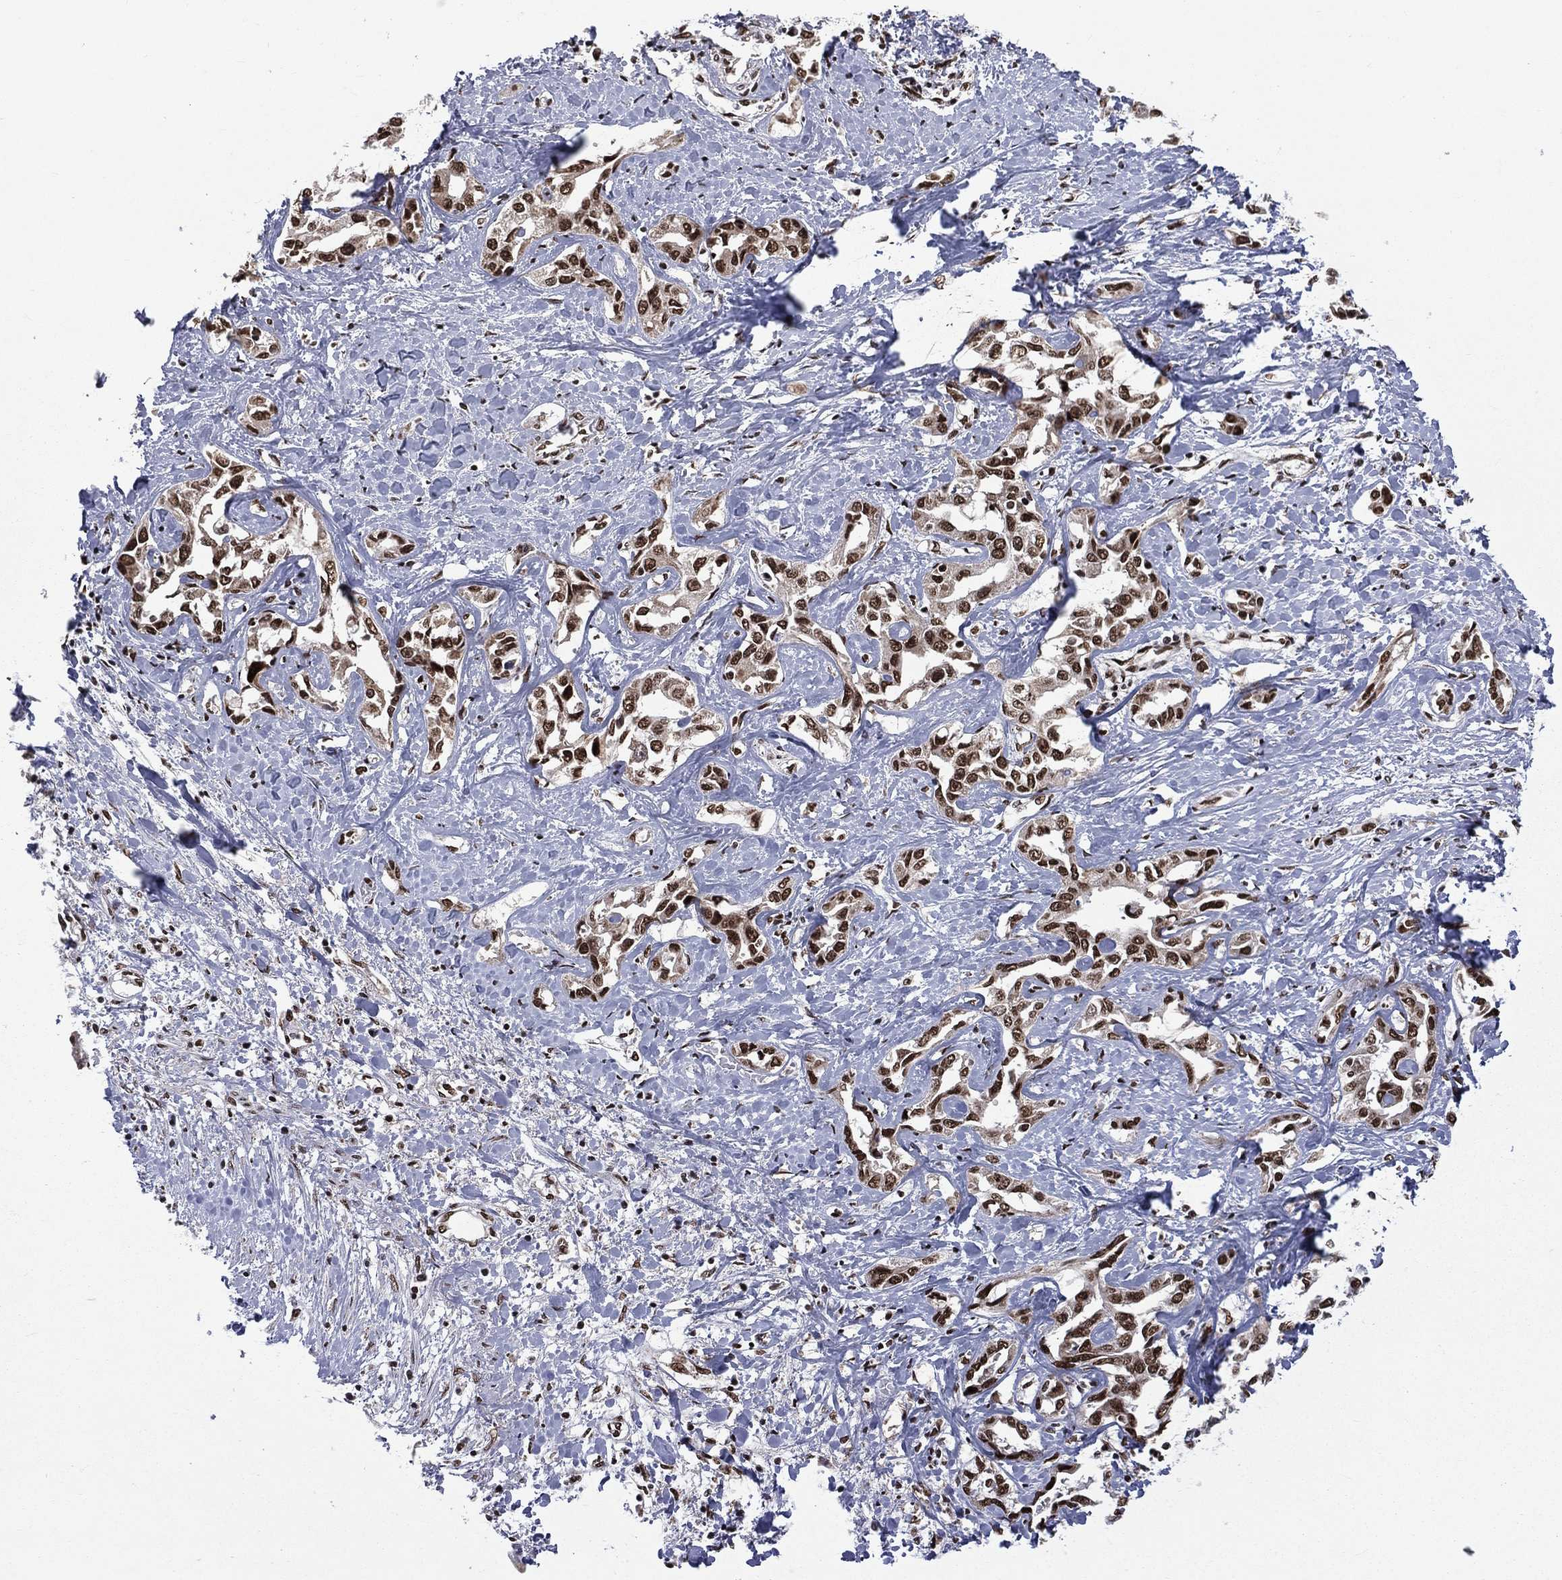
{"staining": {"intensity": "strong", "quantity": ">75%", "location": "nuclear"}, "tissue": "liver cancer", "cell_type": "Tumor cells", "image_type": "cancer", "snomed": [{"axis": "morphology", "description": "Cholangiocarcinoma"}, {"axis": "topography", "description": "Liver"}], "caption": "Protein staining of liver cancer (cholangiocarcinoma) tissue demonstrates strong nuclear positivity in approximately >75% of tumor cells.", "gene": "C5orf24", "patient": {"sex": "male", "age": 59}}